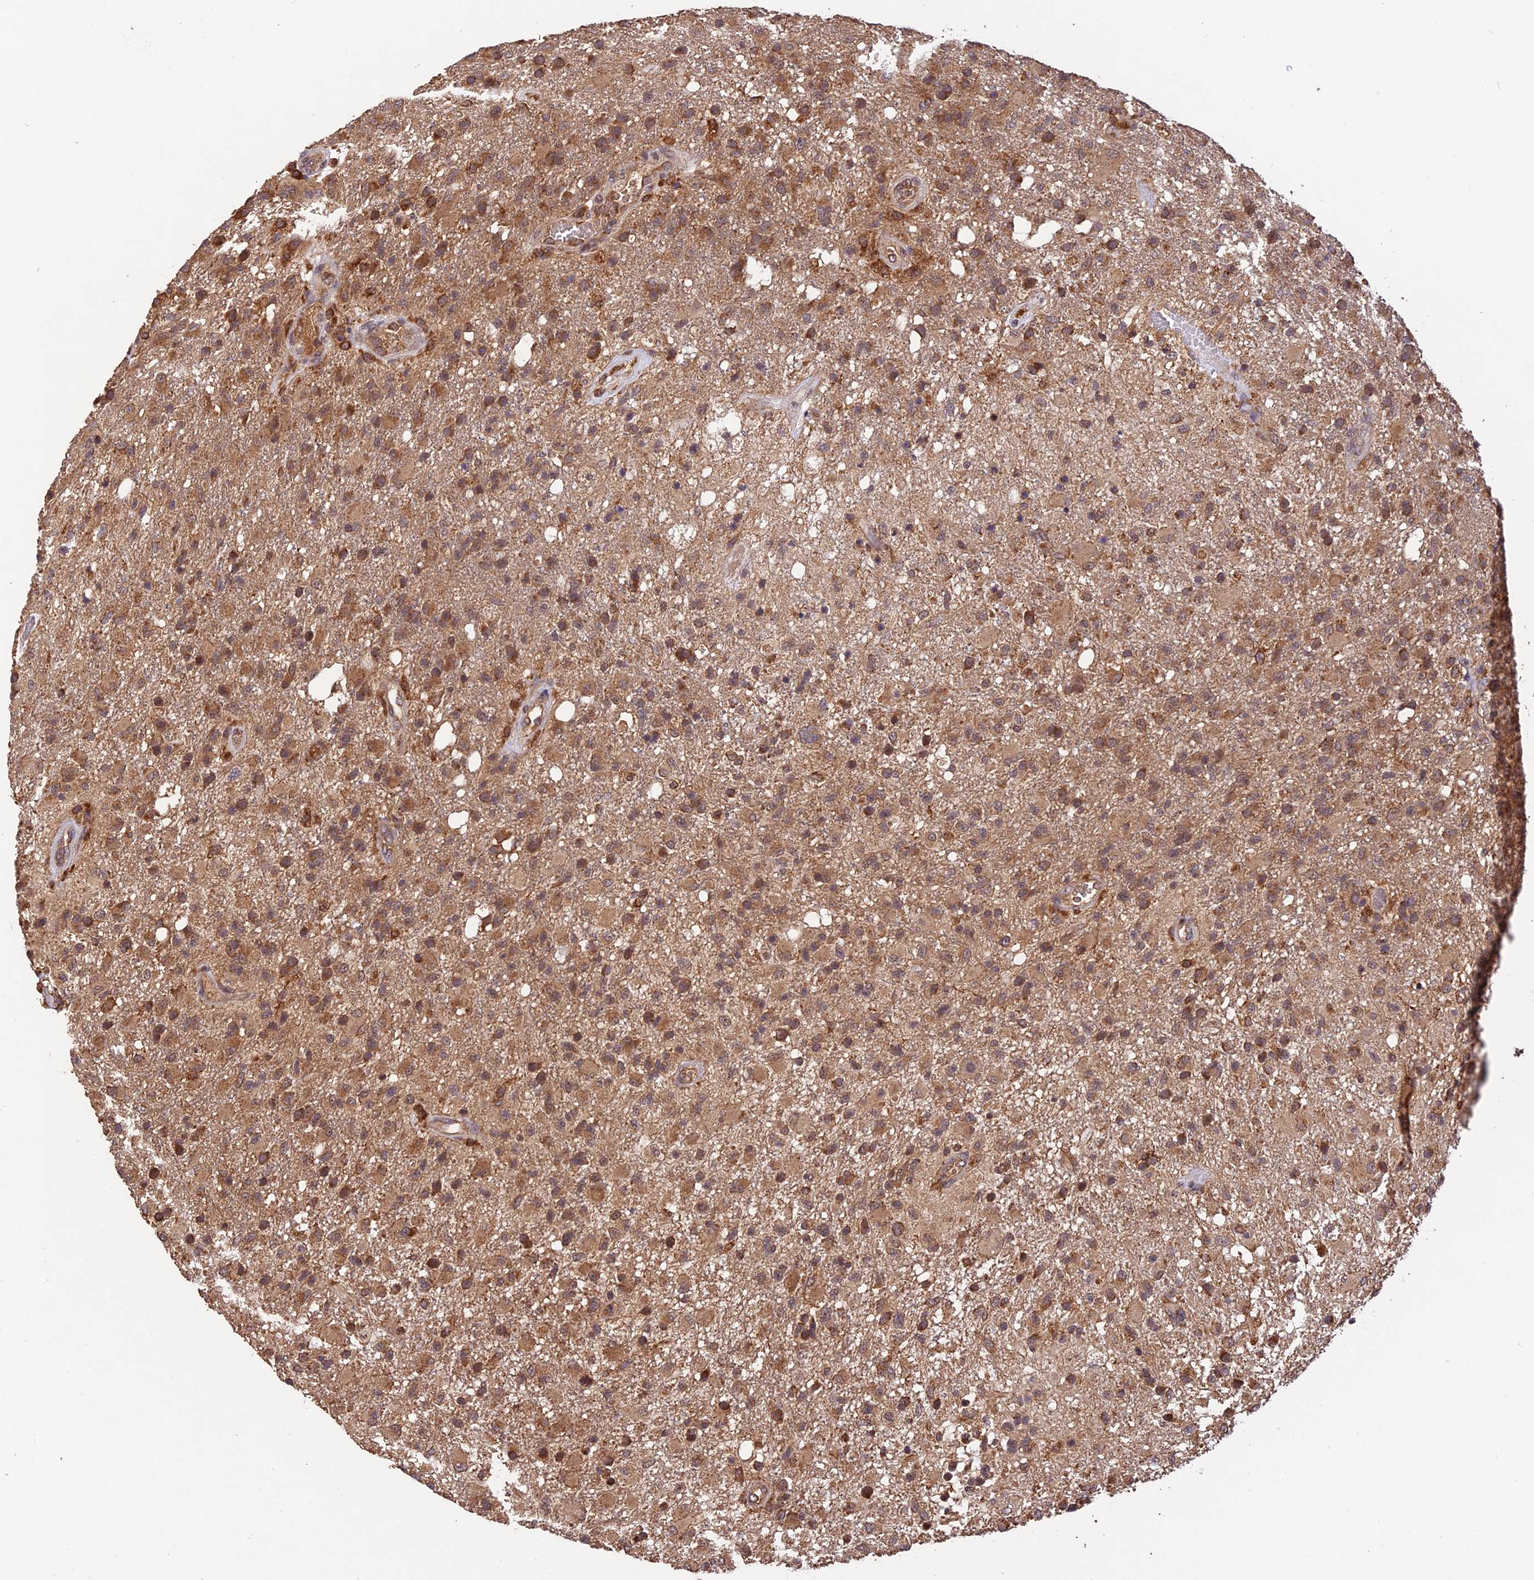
{"staining": {"intensity": "moderate", "quantity": ">75%", "location": "cytoplasmic/membranous"}, "tissue": "glioma", "cell_type": "Tumor cells", "image_type": "cancer", "snomed": [{"axis": "morphology", "description": "Glioma, malignant, High grade"}, {"axis": "topography", "description": "Brain"}], "caption": "Immunohistochemical staining of glioma demonstrates medium levels of moderate cytoplasmic/membranous protein positivity in about >75% of tumor cells. (DAB = brown stain, brightfield microscopy at high magnification).", "gene": "MNS1", "patient": {"sex": "female", "age": 74}}